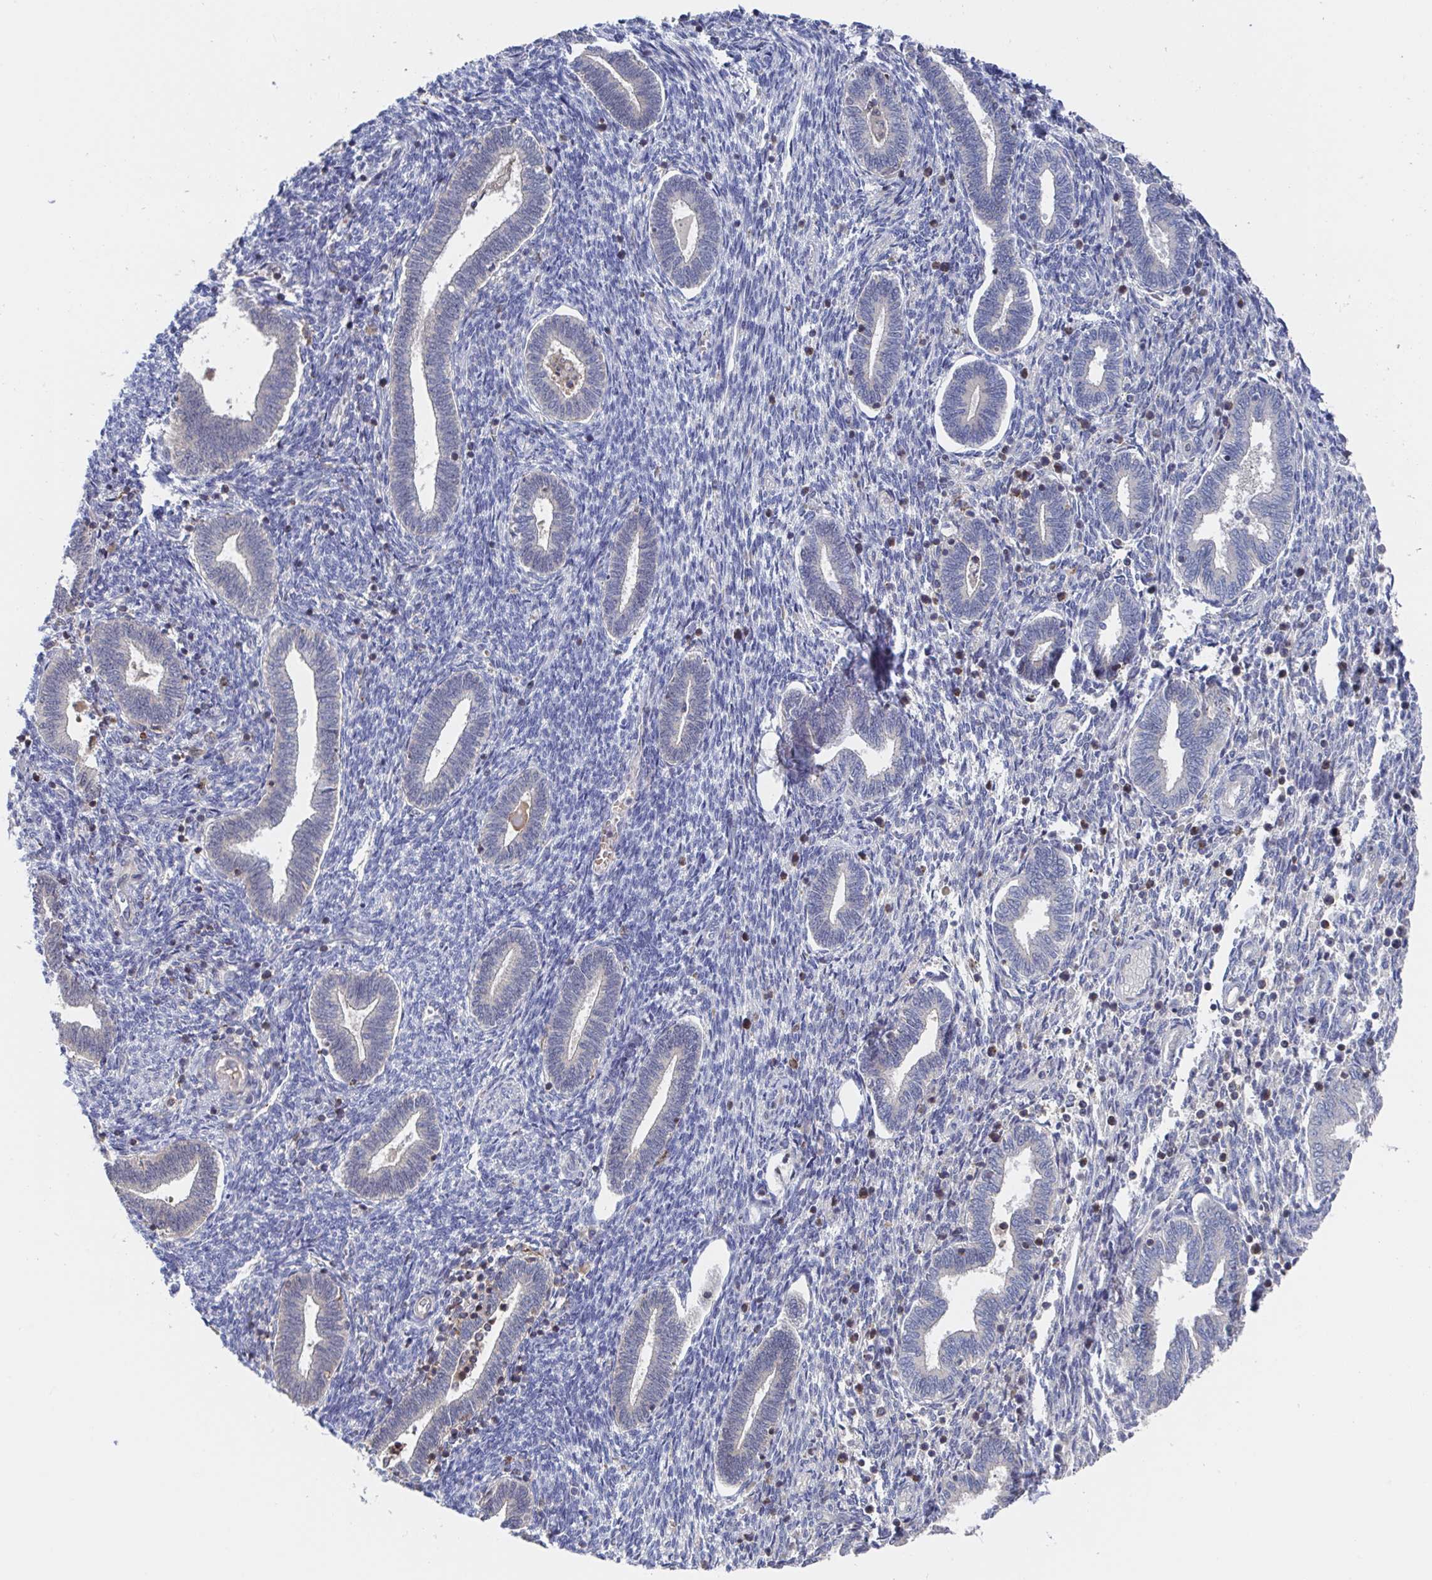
{"staining": {"intensity": "negative", "quantity": "none", "location": "none"}, "tissue": "endometrium", "cell_type": "Cells in endometrial stroma", "image_type": "normal", "snomed": [{"axis": "morphology", "description": "Normal tissue, NOS"}, {"axis": "topography", "description": "Endometrium"}], "caption": "Image shows no significant protein expression in cells in endometrial stroma of normal endometrium.", "gene": "DHRS12", "patient": {"sex": "female", "age": 42}}